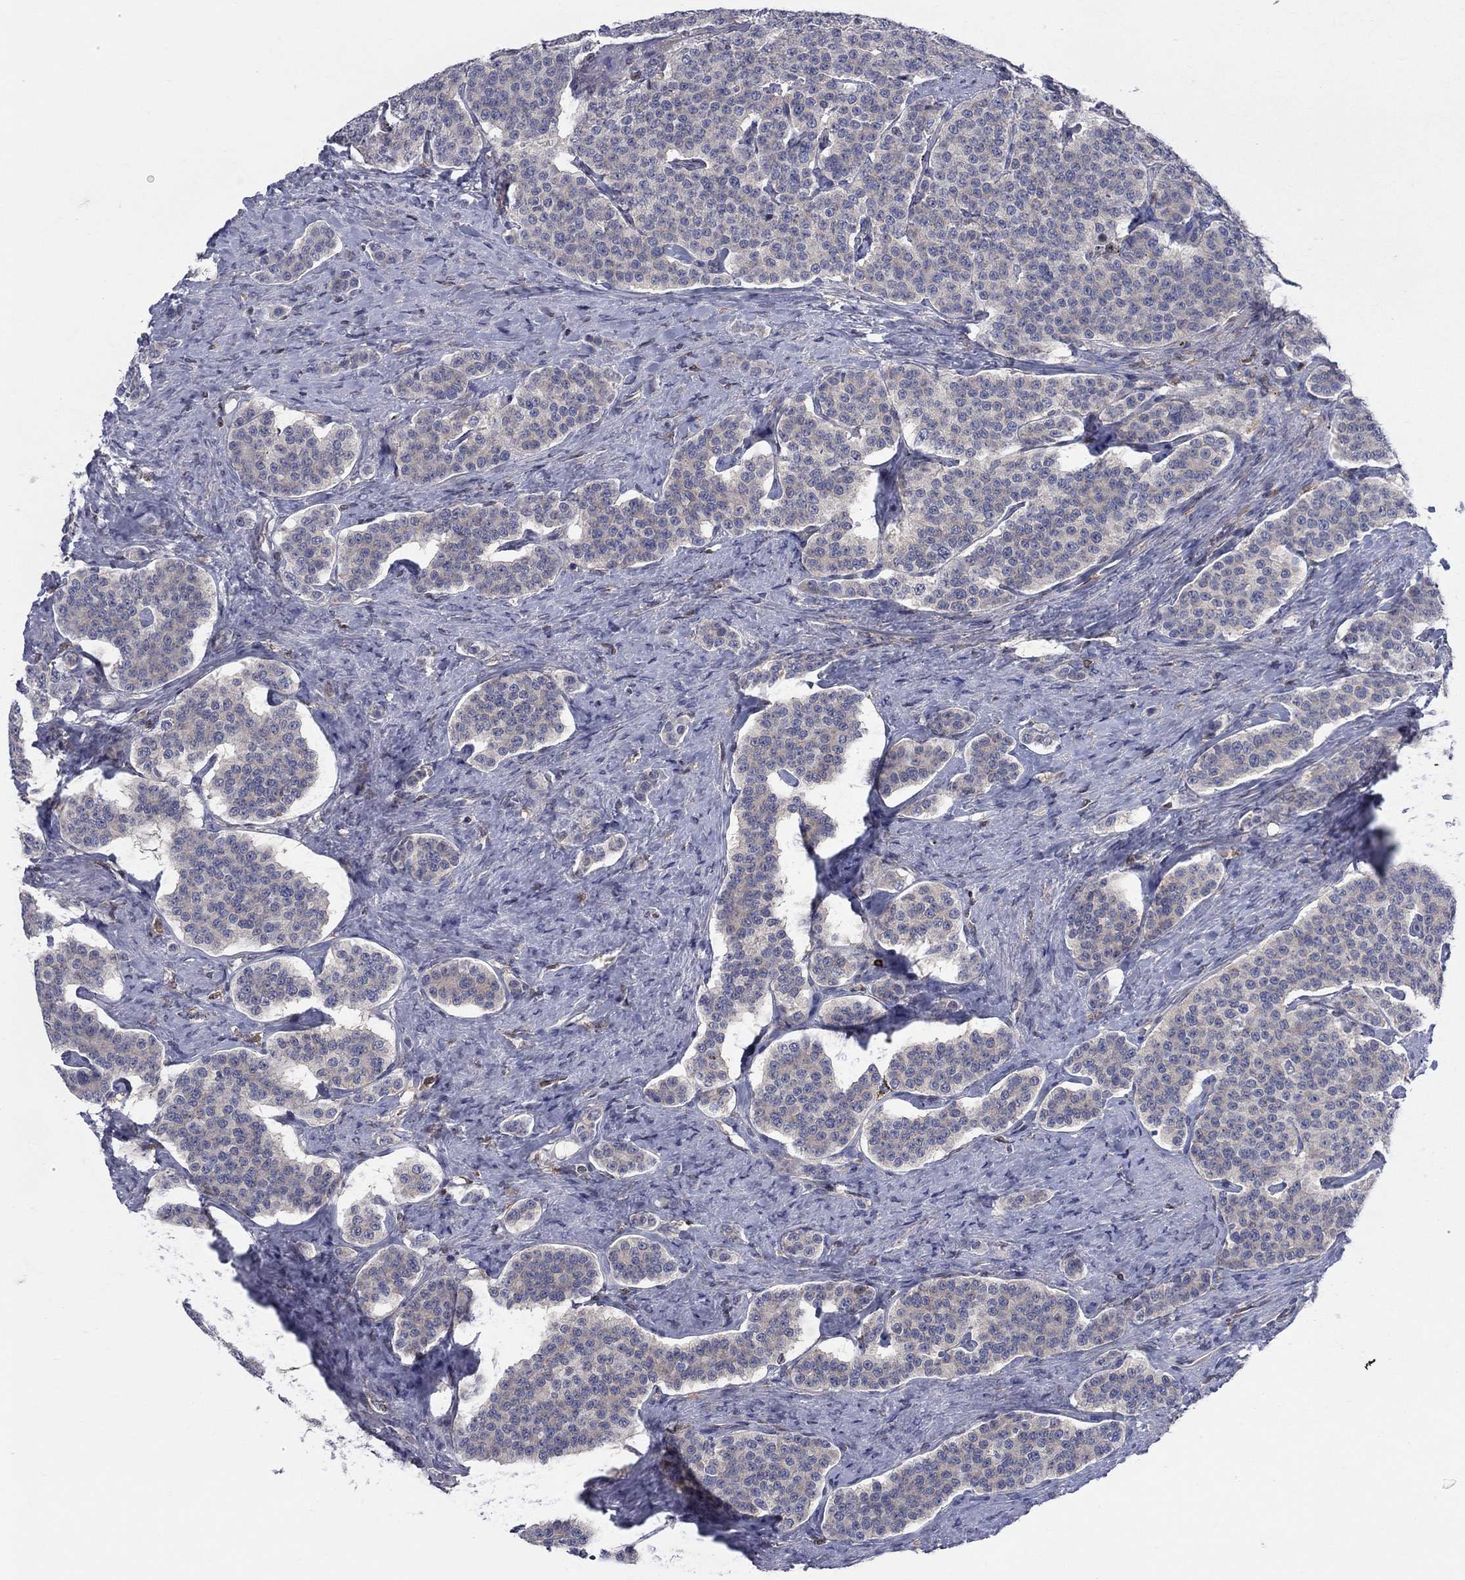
{"staining": {"intensity": "negative", "quantity": "none", "location": "none"}, "tissue": "carcinoid", "cell_type": "Tumor cells", "image_type": "cancer", "snomed": [{"axis": "morphology", "description": "Carcinoid, malignant, NOS"}, {"axis": "topography", "description": "Small intestine"}], "caption": "Carcinoid (malignant) stained for a protein using immunohistochemistry exhibits no expression tumor cells.", "gene": "ZNHIT3", "patient": {"sex": "female", "age": 58}}